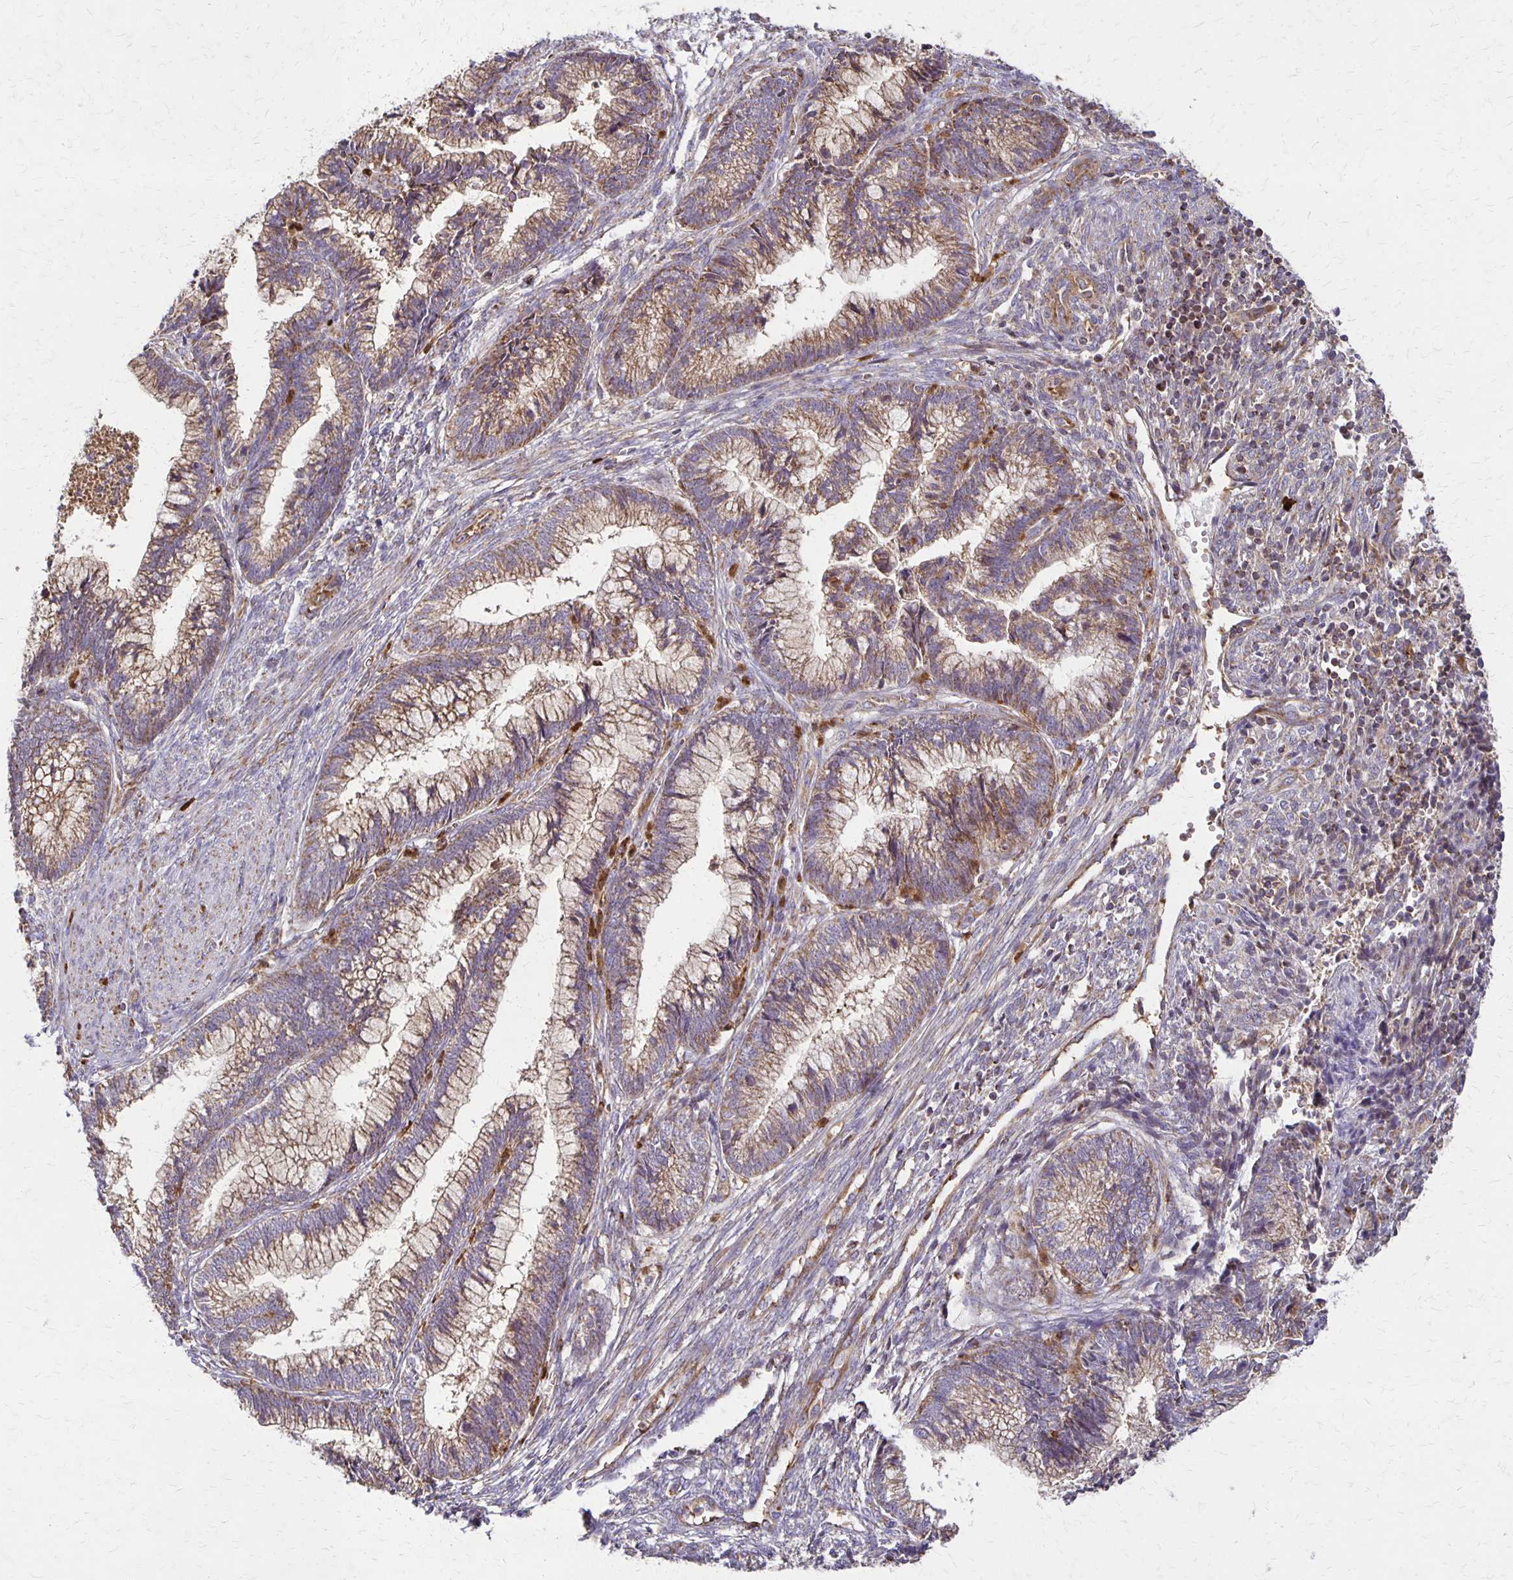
{"staining": {"intensity": "moderate", "quantity": "25%-75%", "location": "cytoplasmic/membranous"}, "tissue": "cervical cancer", "cell_type": "Tumor cells", "image_type": "cancer", "snomed": [{"axis": "morphology", "description": "Adenocarcinoma, NOS"}, {"axis": "topography", "description": "Cervix"}], "caption": "A high-resolution micrograph shows immunohistochemistry staining of adenocarcinoma (cervical), which demonstrates moderate cytoplasmic/membranous staining in about 25%-75% of tumor cells. The staining is performed using DAB brown chromogen to label protein expression. The nuclei are counter-stained blue using hematoxylin.", "gene": "EIF4EBP2", "patient": {"sex": "female", "age": 44}}